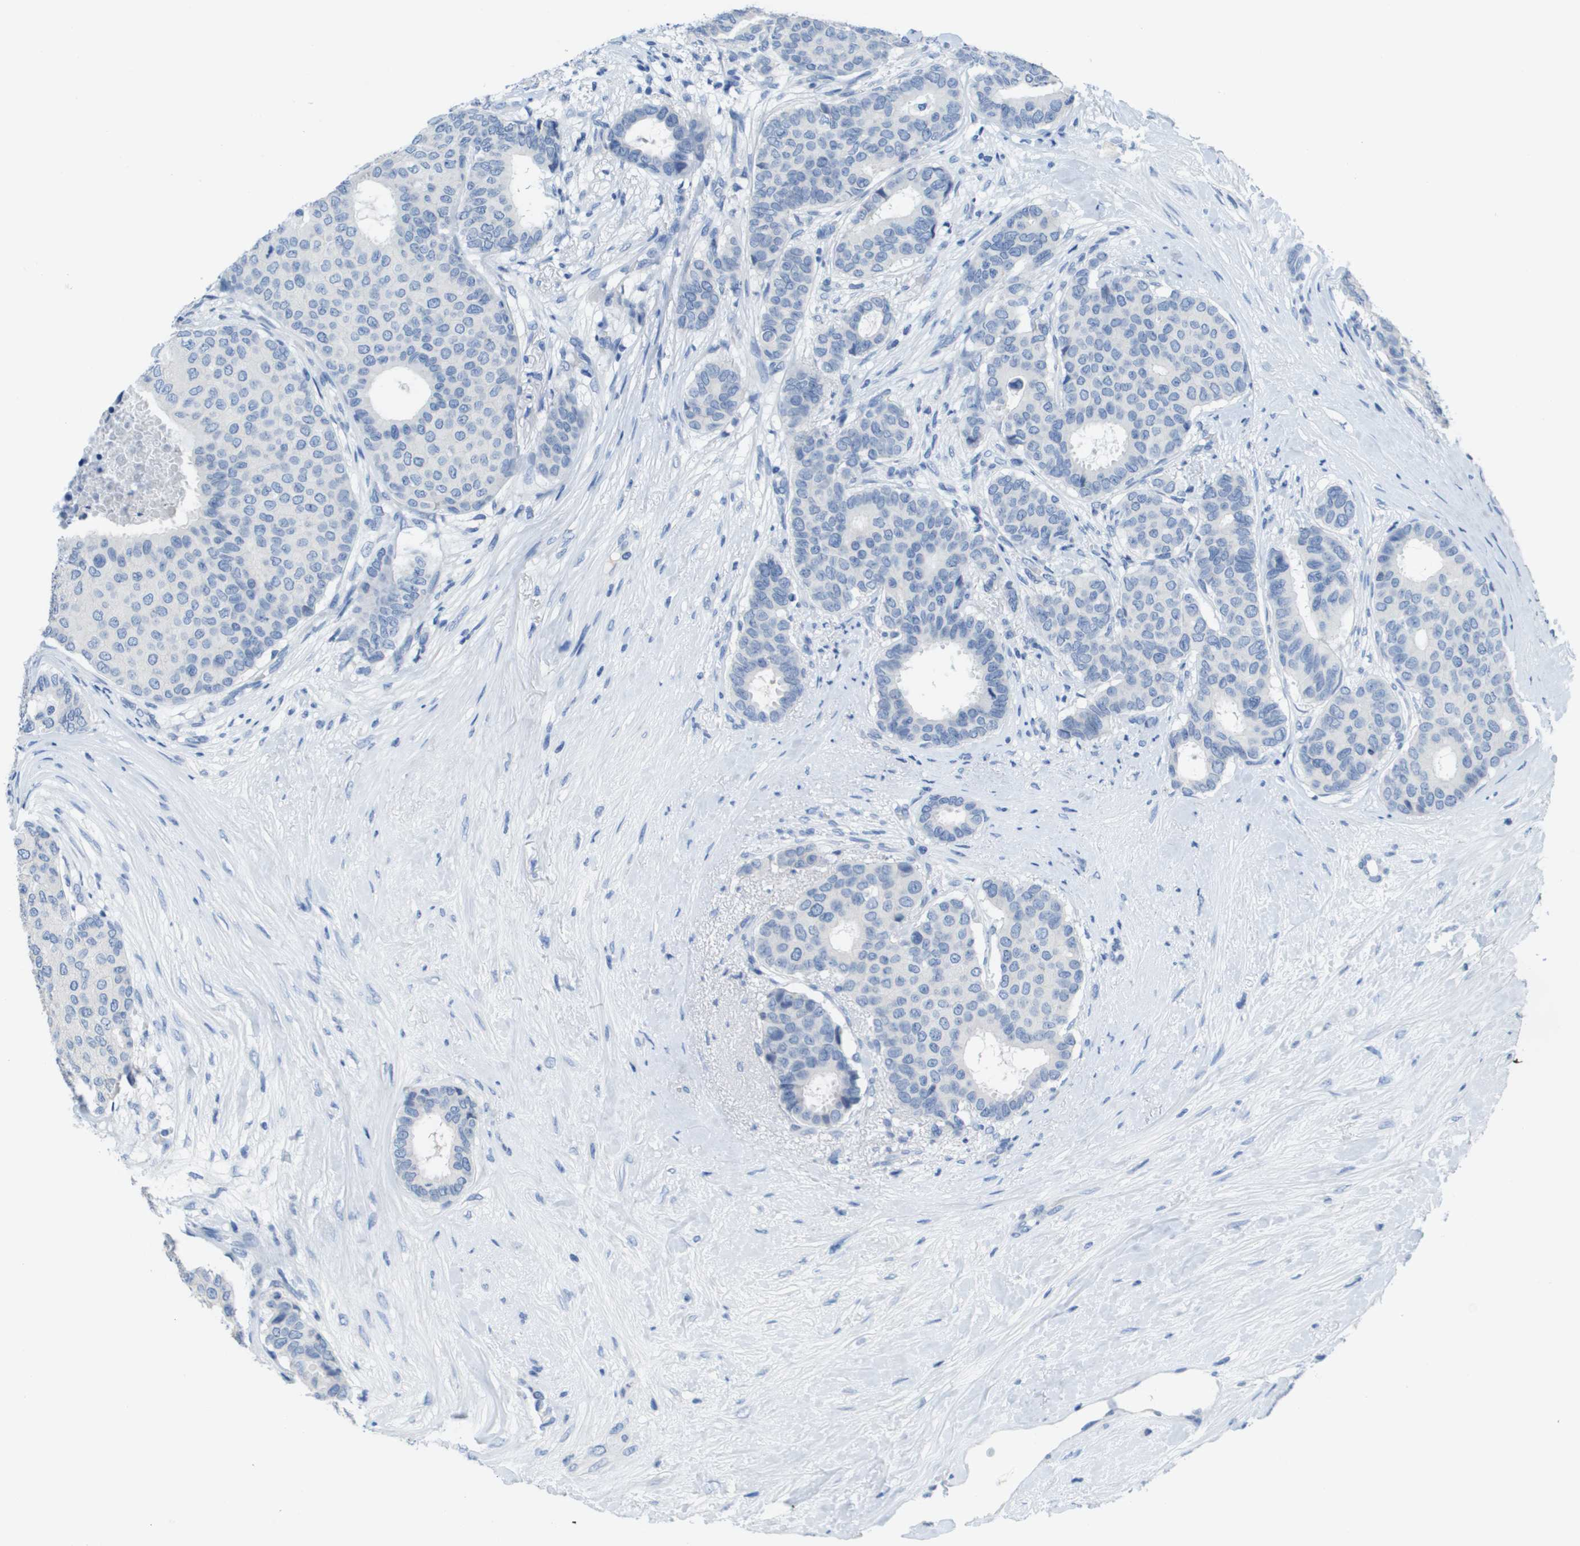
{"staining": {"intensity": "negative", "quantity": "none", "location": "none"}, "tissue": "breast cancer", "cell_type": "Tumor cells", "image_type": "cancer", "snomed": [{"axis": "morphology", "description": "Duct carcinoma"}, {"axis": "topography", "description": "Breast"}], "caption": "Immunohistochemistry micrograph of human breast cancer (infiltrating ductal carcinoma) stained for a protein (brown), which shows no positivity in tumor cells. The staining is performed using DAB (3,3'-diaminobenzidine) brown chromogen with nuclei counter-stained in using hematoxylin.", "gene": "NCS1", "patient": {"sex": "female", "age": 75}}